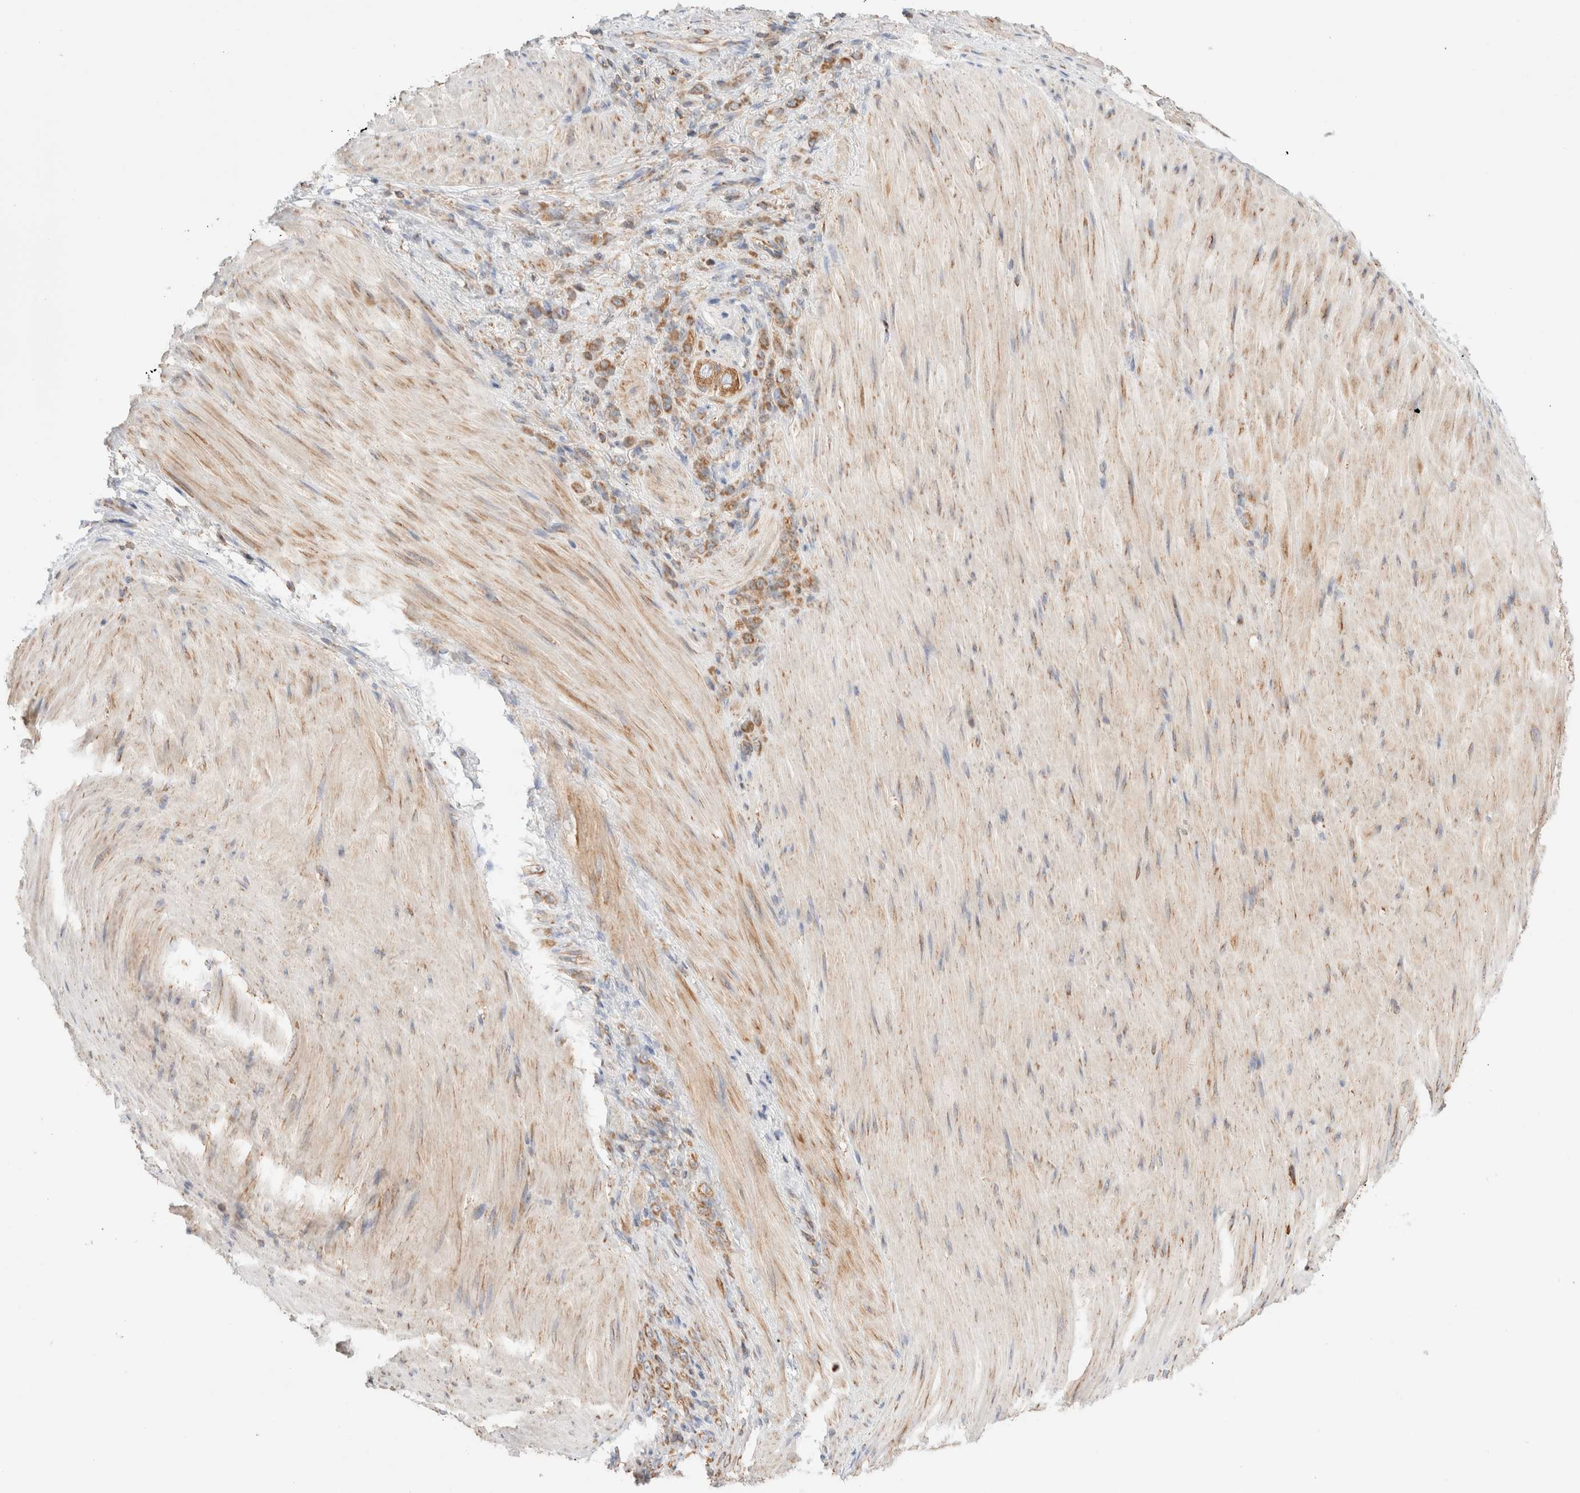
{"staining": {"intensity": "moderate", "quantity": ">75%", "location": "cytoplasmic/membranous"}, "tissue": "stomach cancer", "cell_type": "Tumor cells", "image_type": "cancer", "snomed": [{"axis": "morphology", "description": "Normal tissue, NOS"}, {"axis": "morphology", "description": "Adenocarcinoma, NOS"}, {"axis": "topography", "description": "Stomach"}], "caption": "Adenocarcinoma (stomach) tissue demonstrates moderate cytoplasmic/membranous staining in about >75% of tumor cells, visualized by immunohistochemistry. (DAB IHC with brightfield microscopy, high magnification).", "gene": "TMPPE", "patient": {"sex": "male", "age": 82}}